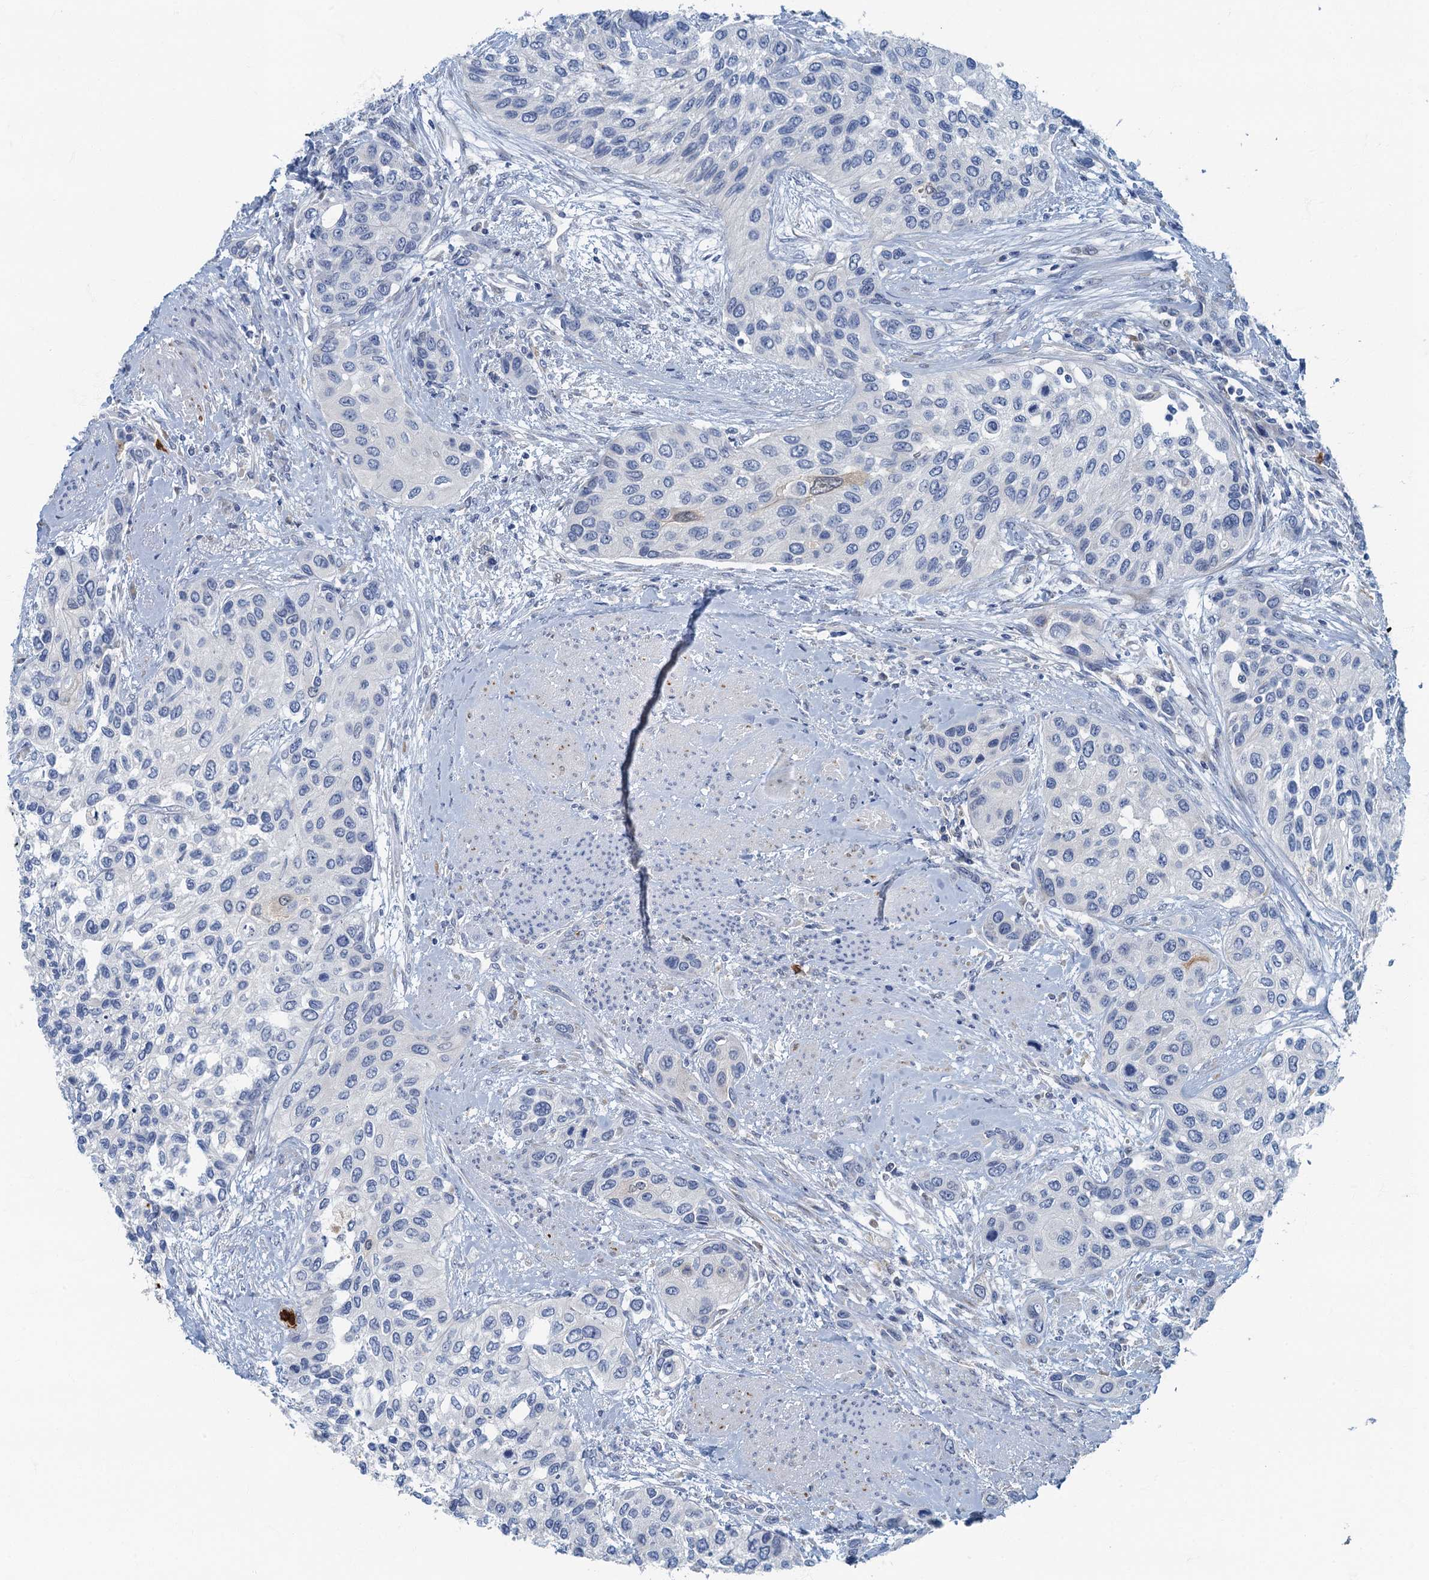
{"staining": {"intensity": "negative", "quantity": "none", "location": "none"}, "tissue": "urothelial cancer", "cell_type": "Tumor cells", "image_type": "cancer", "snomed": [{"axis": "morphology", "description": "Normal tissue, NOS"}, {"axis": "morphology", "description": "Urothelial carcinoma, High grade"}, {"axis": "topography", "description": "Vascular tissue"}, {"axis": "topography", "description": "Urinary bladder"}], "caption": "Urothelial cancer was stained to show a protein in brown. There is no significant staining in tumor cells.", "gene": "ANKDD1A", "patient": {"sex": "female", "age": 56}}